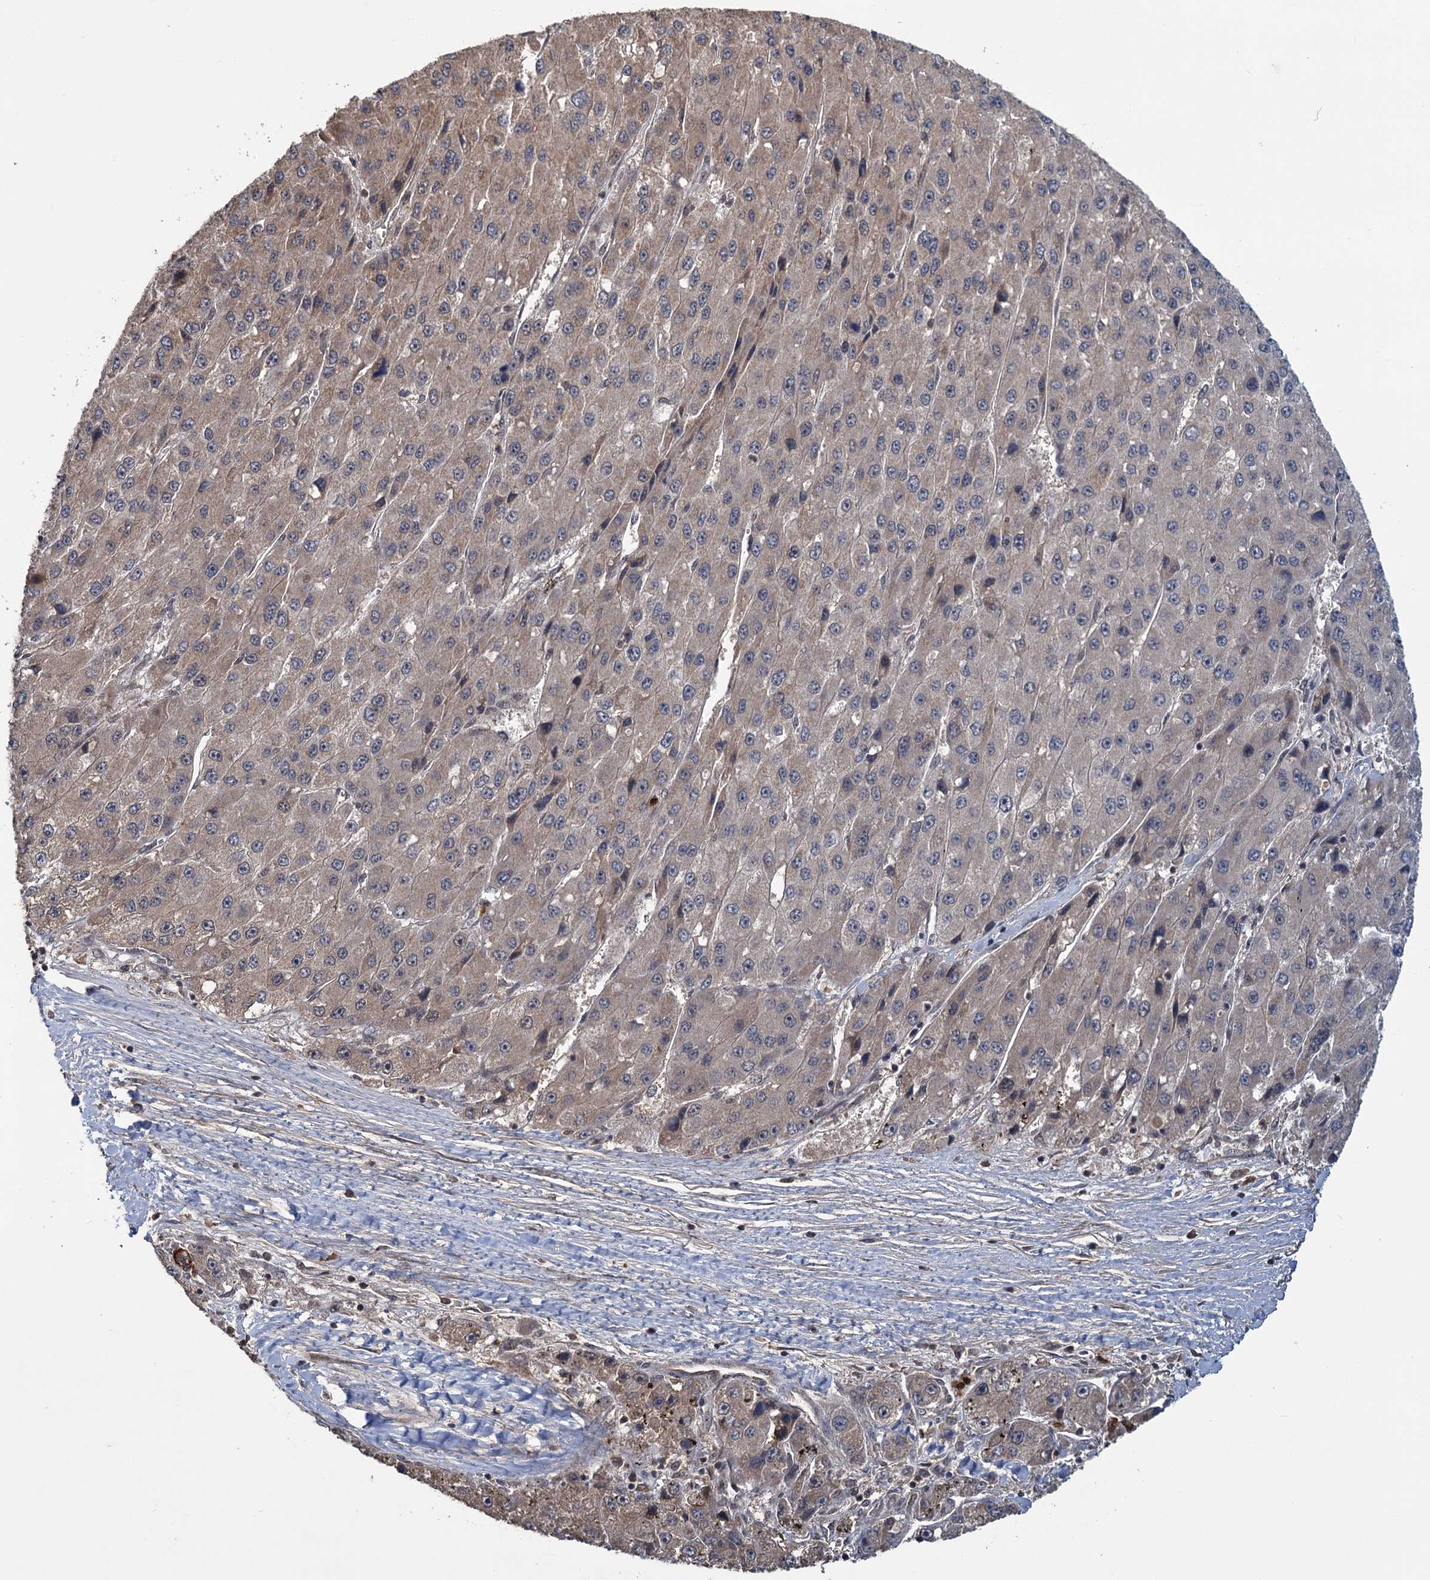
{"staining": {"intensity": "moderate", "quantity": "<25%", "location": "cytoplasmic/membranous"}, "tissue": "liver cancer", "cell_type": "Tumor cells", "image_type": "cancer", "snomed": [{"axis": "morphology", "description": "Carcinoma, Hepatocellular, NOS"}, {"axis": "topography", "description": "Liver"}], "caption": "A low amount of moderate cytoplasmic/membranous positivity is seen in approximately <25% of tumor cells in liver hepatocellular carcinoma tissue.", "gene": "KANSL2", "patient": {"sex": "female", "age": 73}}